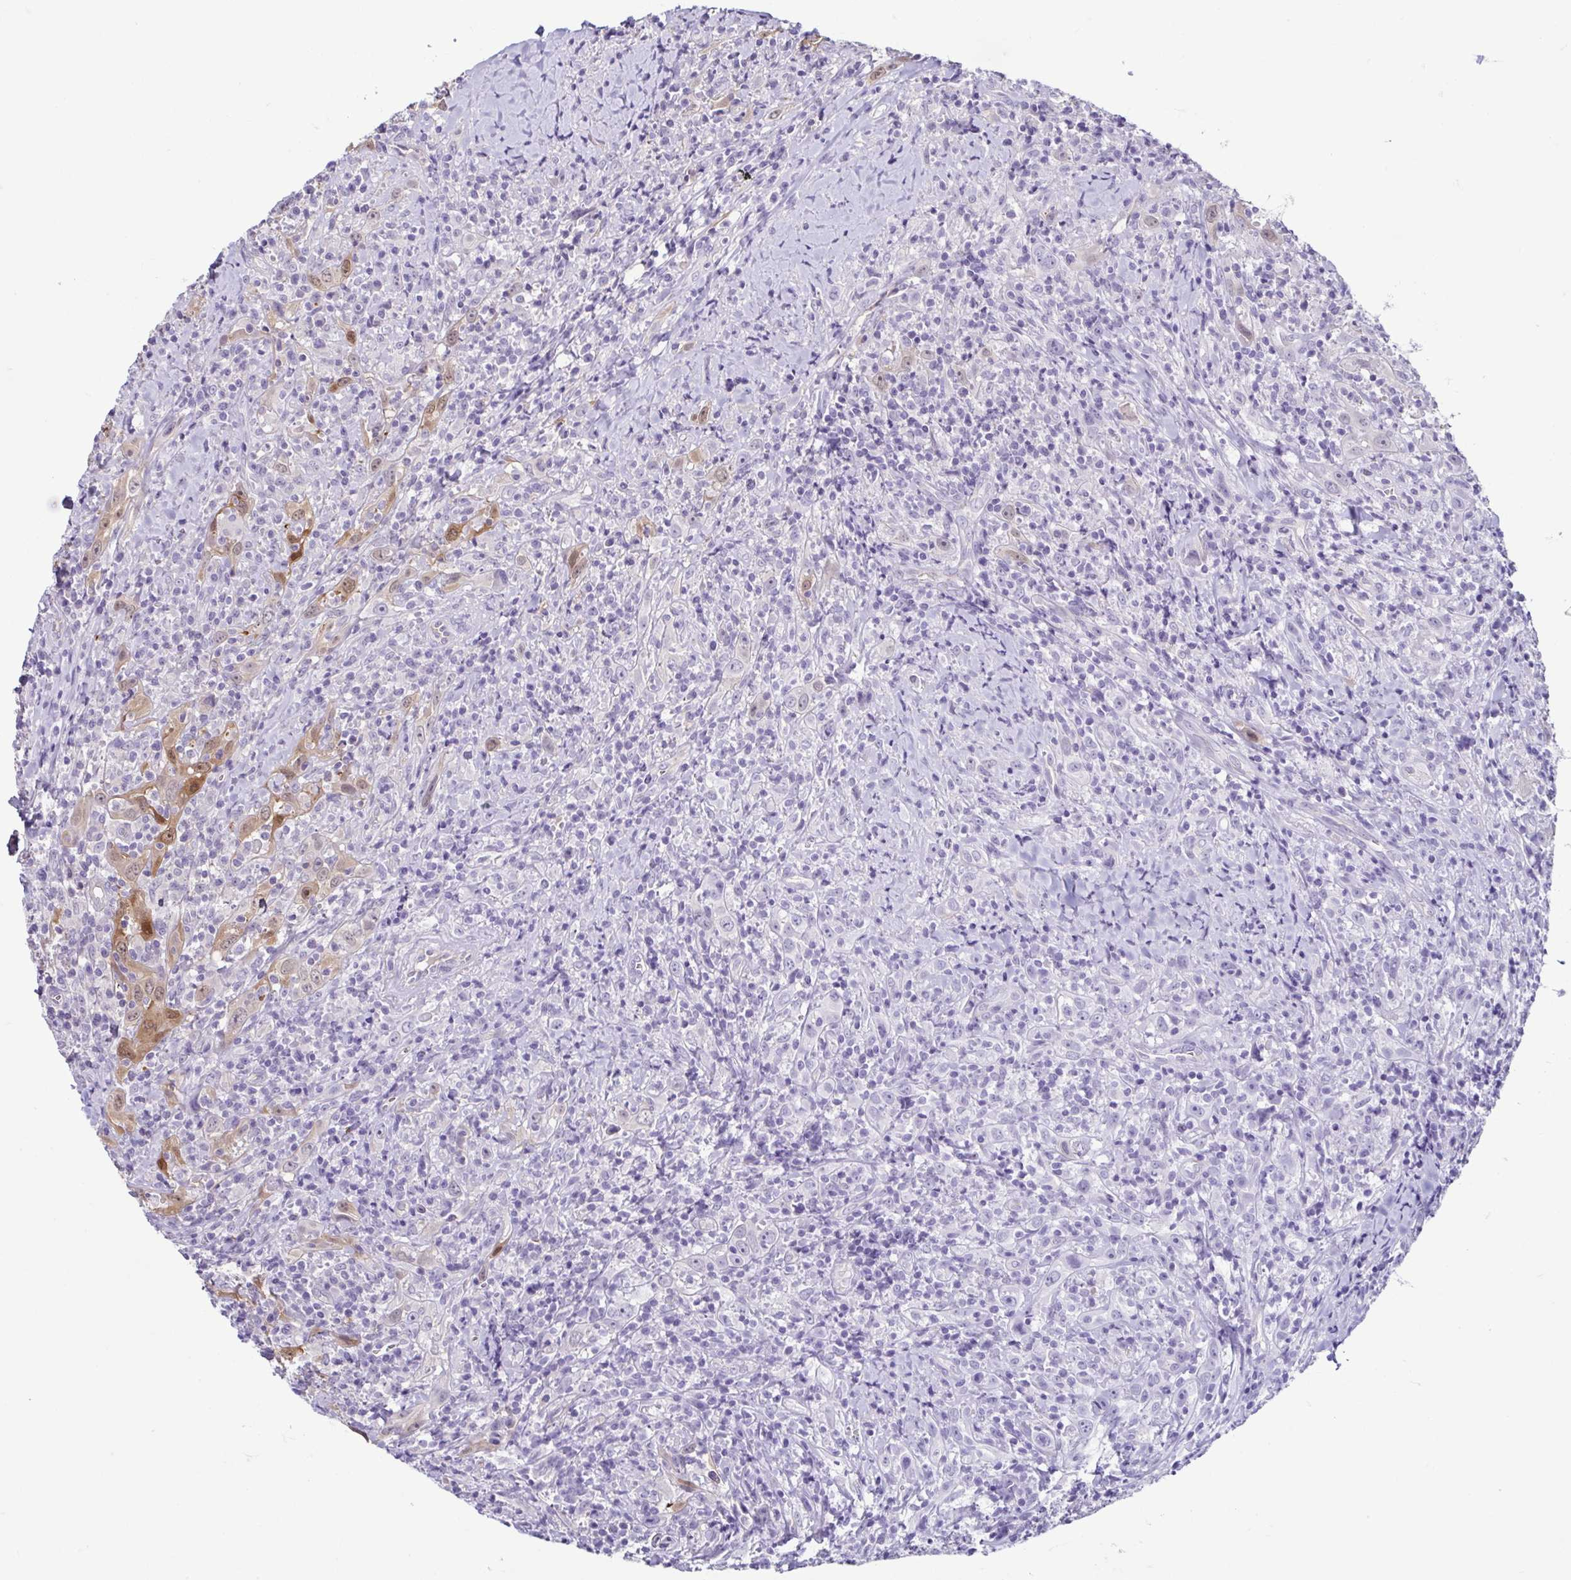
{"staining": {"intensity": "moderate", "quantity": "25%-75%", "location": "cytoplasmic/membranous,nuclear"}, "tissue": "head and neck cancer", "cell_type": "Tumor cells", "image_type": "cancer", "snomed": [{"axis": "morphology", "description": "Squamous cell carcinoma, NOS"}, {"axis": "topography", "description": "Head-Neck"}], "caption": "Protein expression analysis of human head and neck cancer (squamous cell carcinoma) reveals moderate cytoplasmic/membranous and nuclear positivity in about 25%-75% of tumor cells.", "gene": "CASP14", "patient": {"sex": "female", "age": 95}}